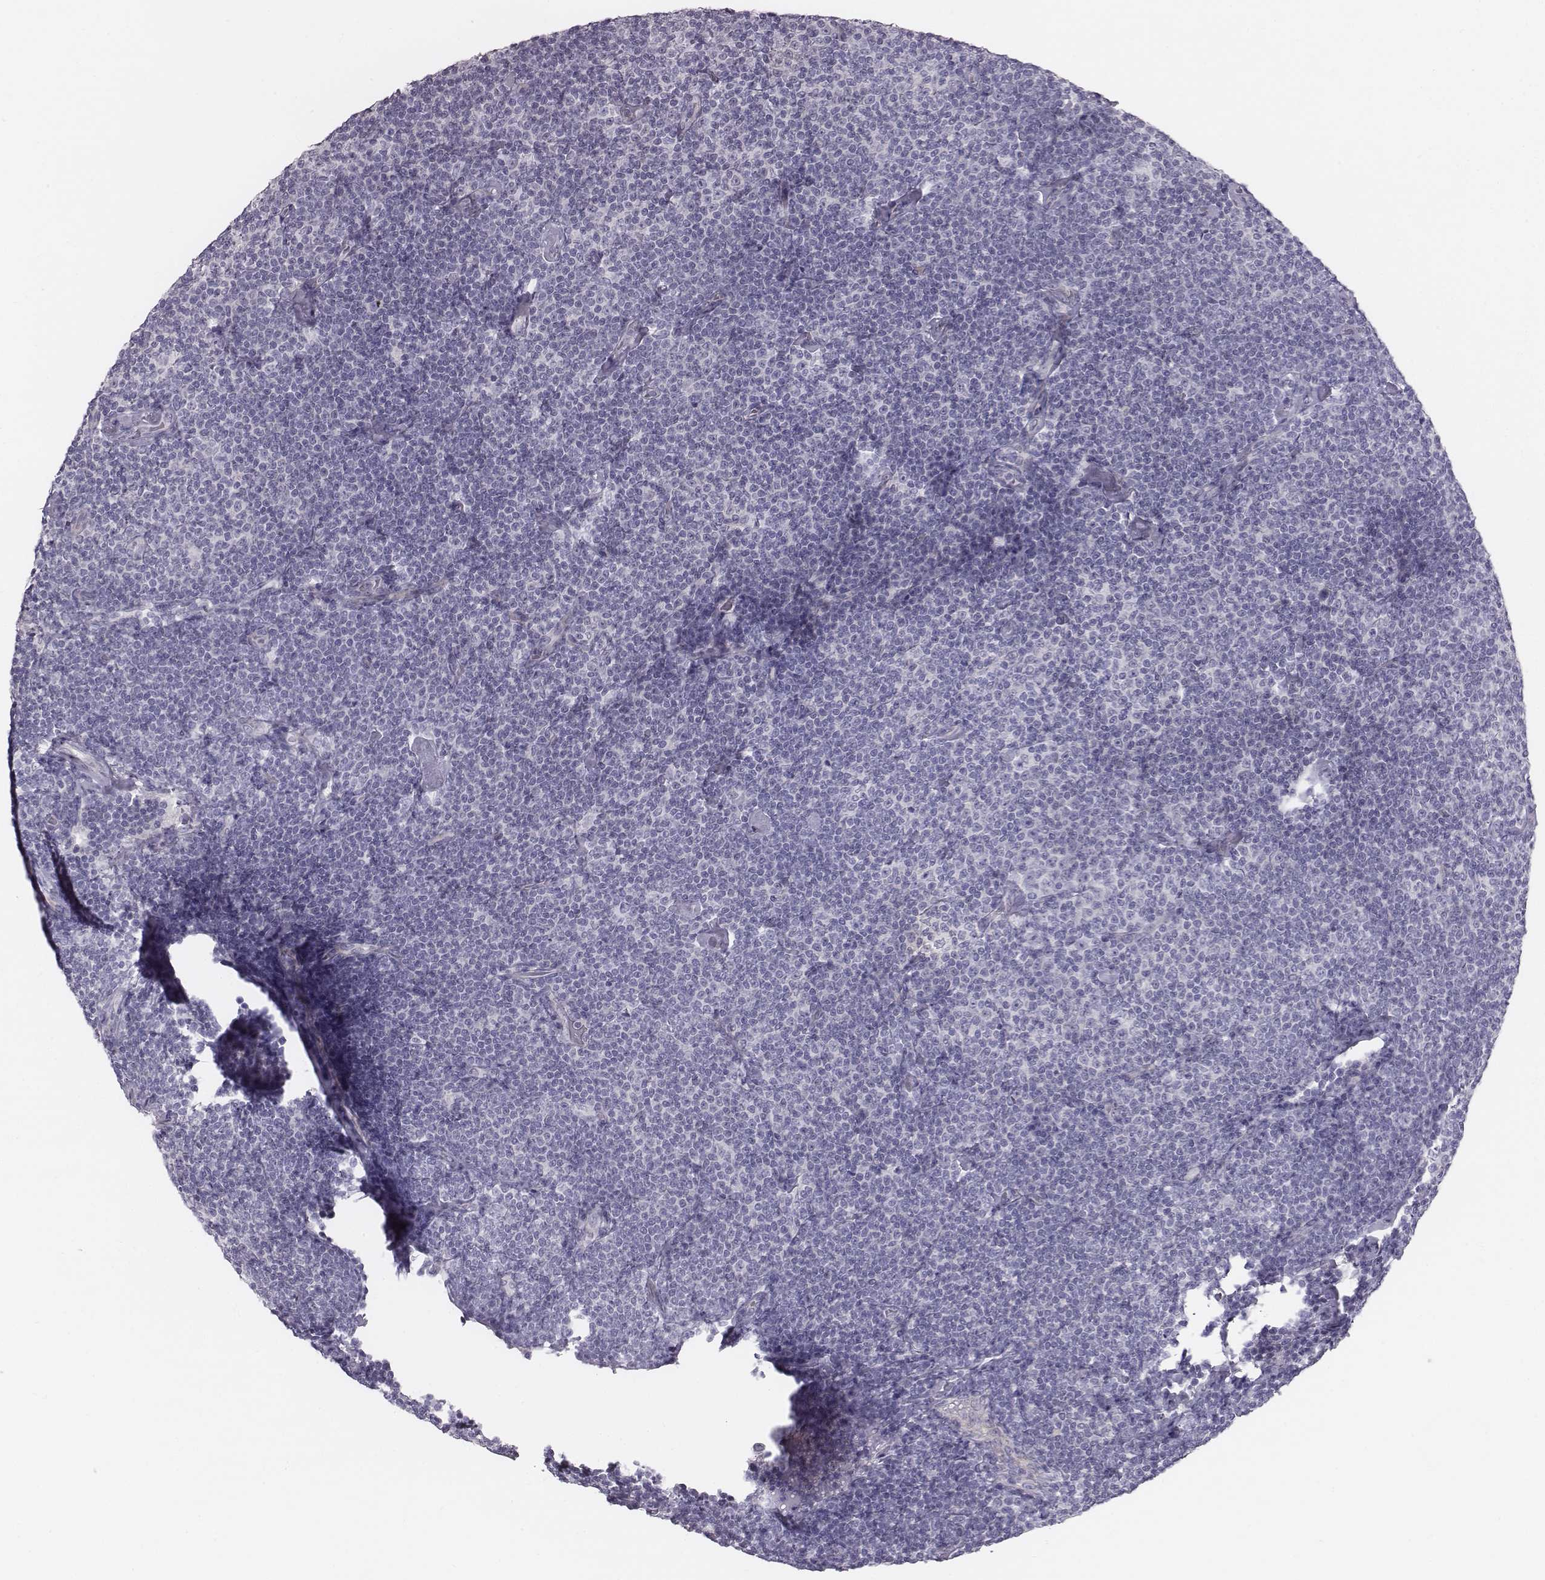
{"staining": {"intensity": "negative", "quantity": "none", "location": "none"}, "tissue": "lymphoma", "cell_type": "Tumor cells", "image_type": "cancer", "snomed": [{"axis": "morphology", "description": "Malignant lymphoma, non-Hodgkin's type, Low grade"}, {"axis": "topography", "description": "Lymph node"}], "caption": "The photomicrograph shows no staining of tumor cells in lymphoma.", "gene": "CACNG4", "patient": {"sex": "male", "age": 81}}